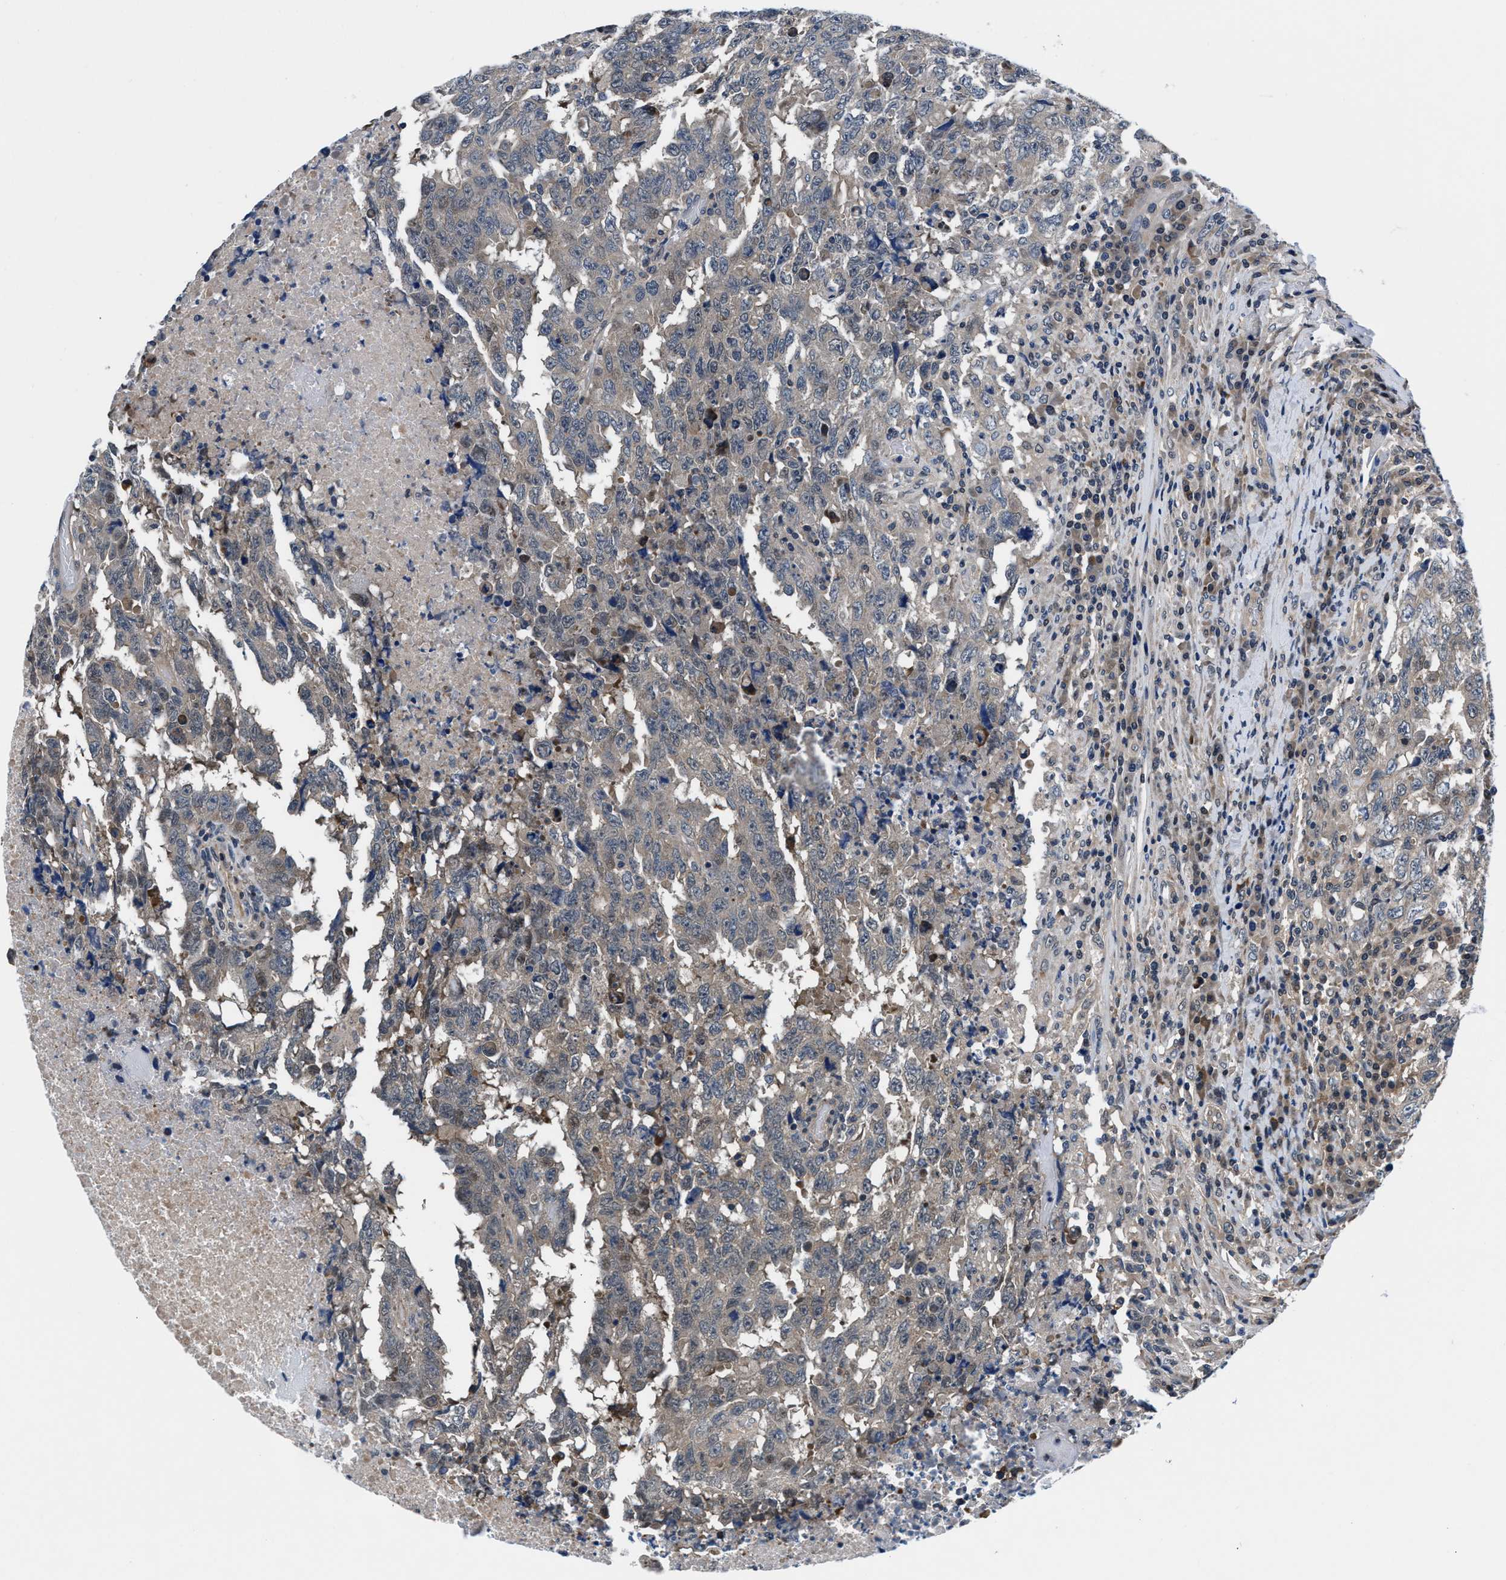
{"staining": {"intensity": "weak", "quantity": "<25%", "location": "cytoplasmic/membranous"}, "tissue": "testis cancer", "cell_type": "Tumor cells", "image_type": "cancer", "snomed": [{"axis": "morphology", "description": "Necrosis, NOS"}, {"axis": "morphology", "description": "Carcinoma, Embryonal, NOS"}, {"axis": "topography", "description": "Testis"}], "caption": "DAB immunohistochemical staining of testis embryonal carcinoma exhibits no significant positivity in tumor cells.", "gene": "PRPSAP2", "patient": {"sex": "male", "age": 19}}